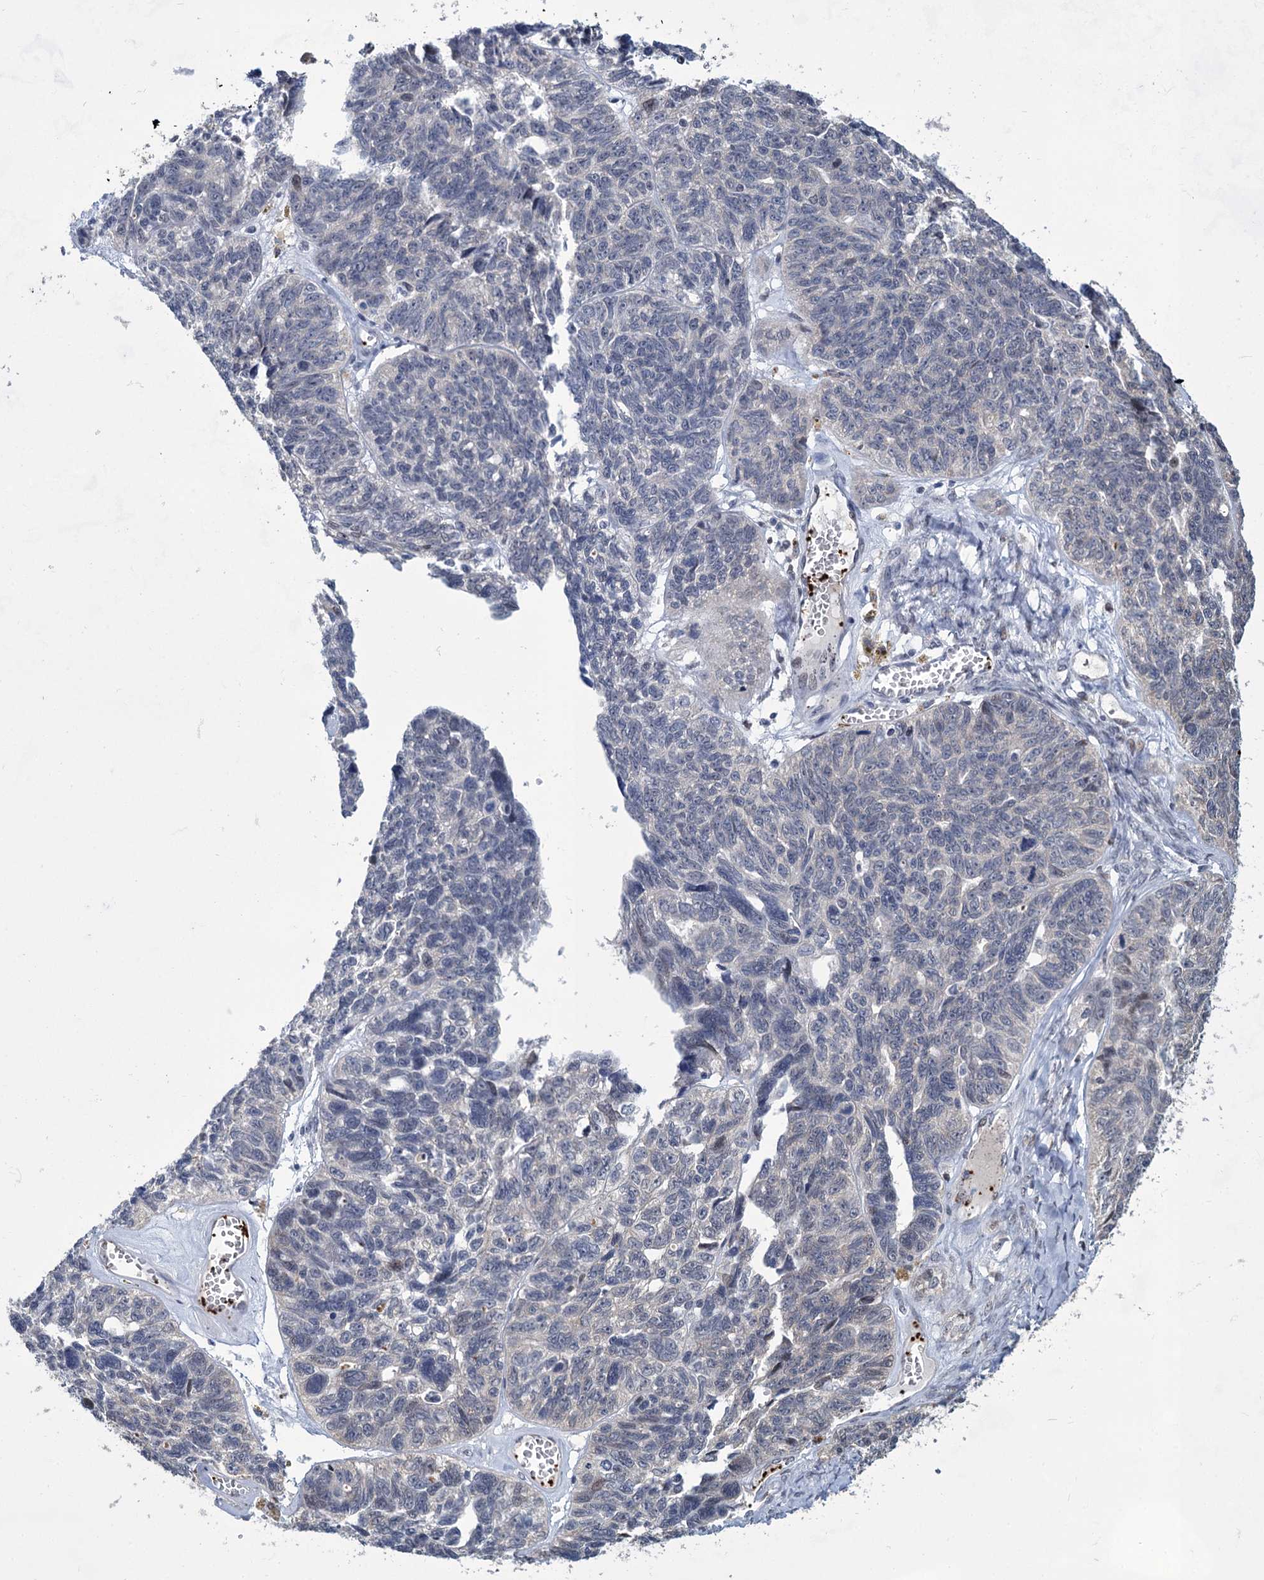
{"staining": {"intensity": "negative", "quantity": "none", "location": "none"}, "tissue": "ovarian cancer", "cell_type": "Tumor cells", "image_type": "cancer", "snomed": [{"axis": "morphology", "description": "Cystadenocarcinoma, serous, NOS"}, {"axis": "topography", "description": "Ovary"}], "caption": "An image of serous cystadenocarcinoma (ovarian) stained for a protein shows no brown staining in tumor cells.", "gene": "MON2", "patient": {"sex": "female", "age": 79}}